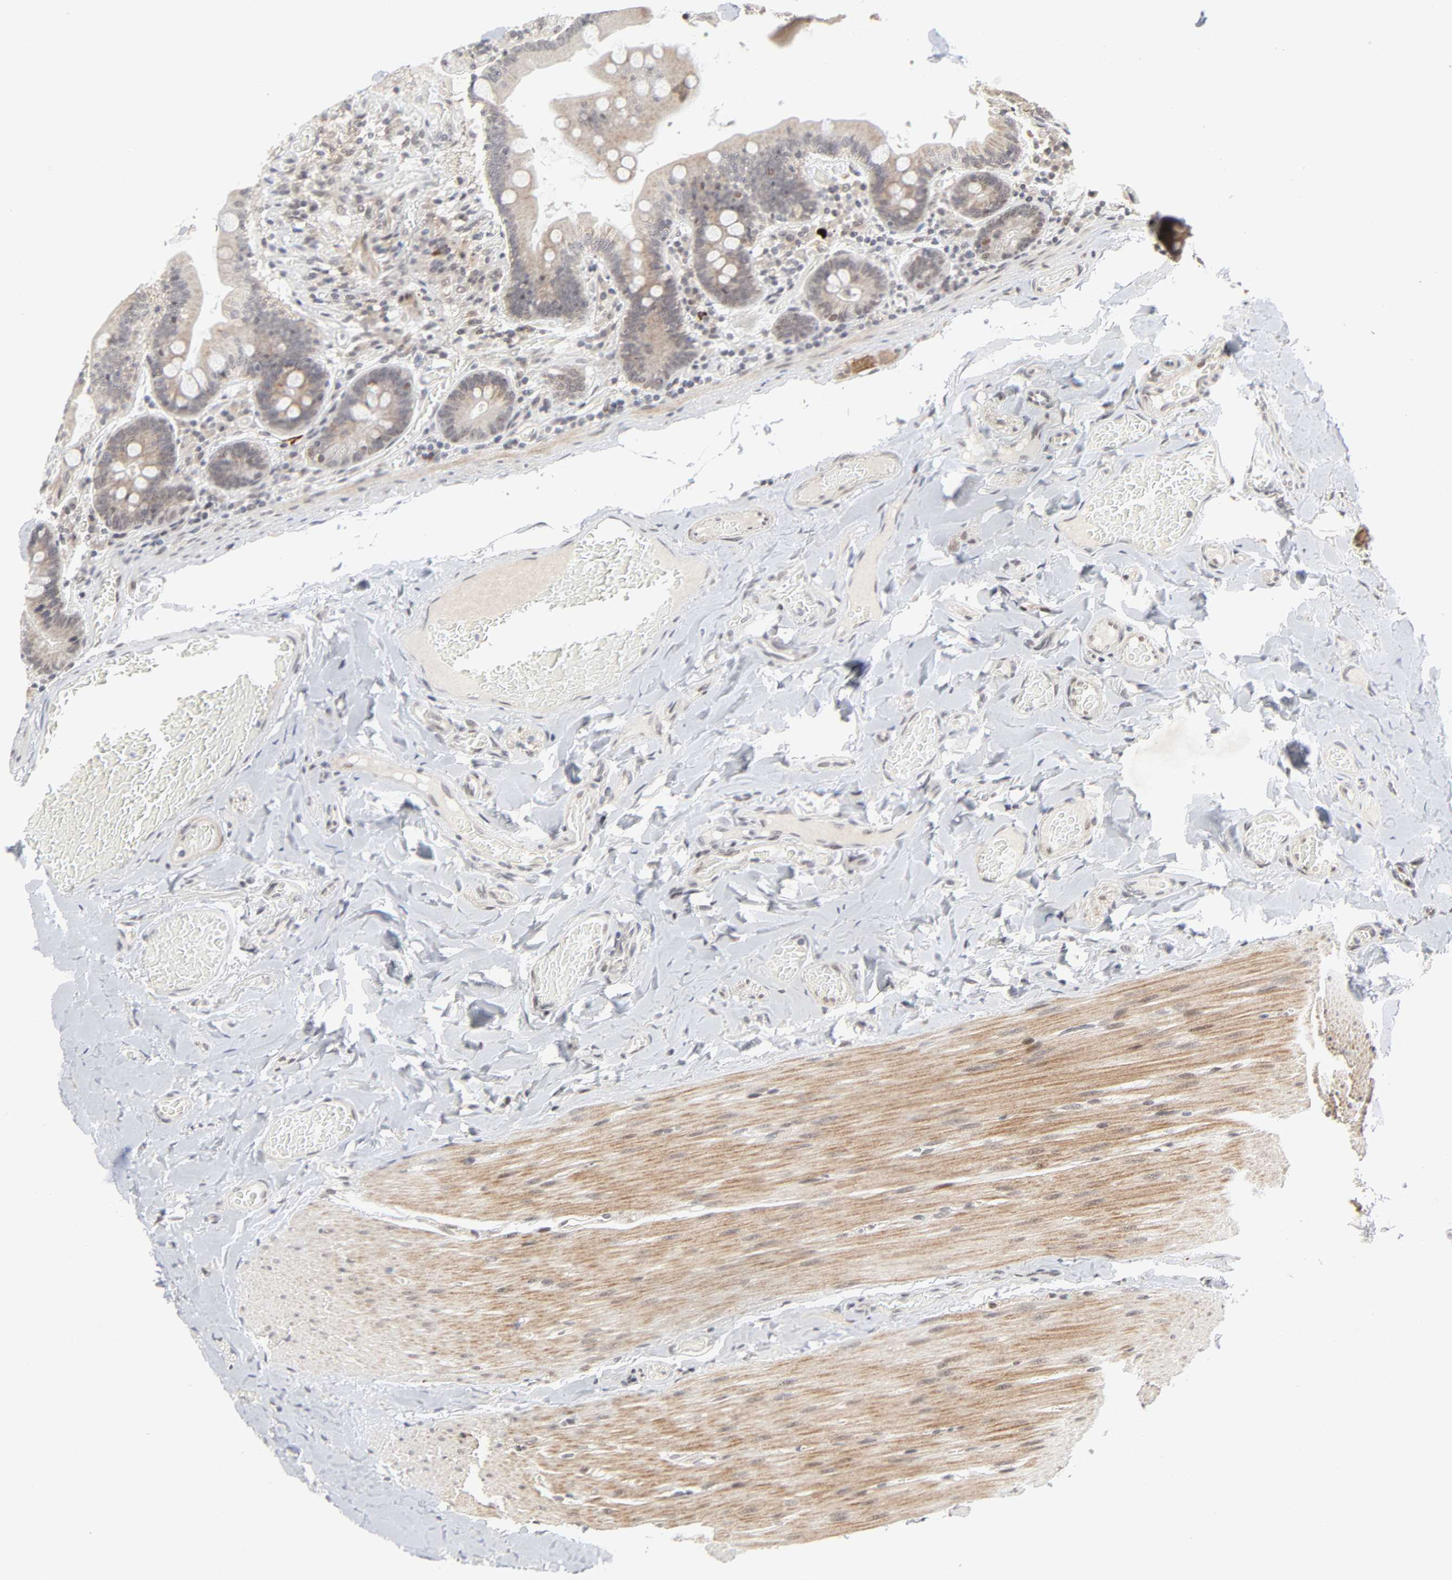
{"staining": {"intensity": "weak", "quantity": "25%-75%", "location": "cytoplasmic/membranous"}, "tissue": "duodenum", "cell_type": "Glandular cells", "image_type": "normal", "snomed": [{"axis": "morphology", "description": "Normal tissue, NOS"}, {"axis": "topography", "description": "Duodenum"}], "caption": "Immunohistochemistry (DAB (3,3'-diaminobenzidine)) staining of benign human duodenum shows weak cytoplasmic/membranous protein staining in approximately 25%-75% of glandular cells.", "gene": "ZKSCAN8", "patient": {"sex": "male", "age": 66}}